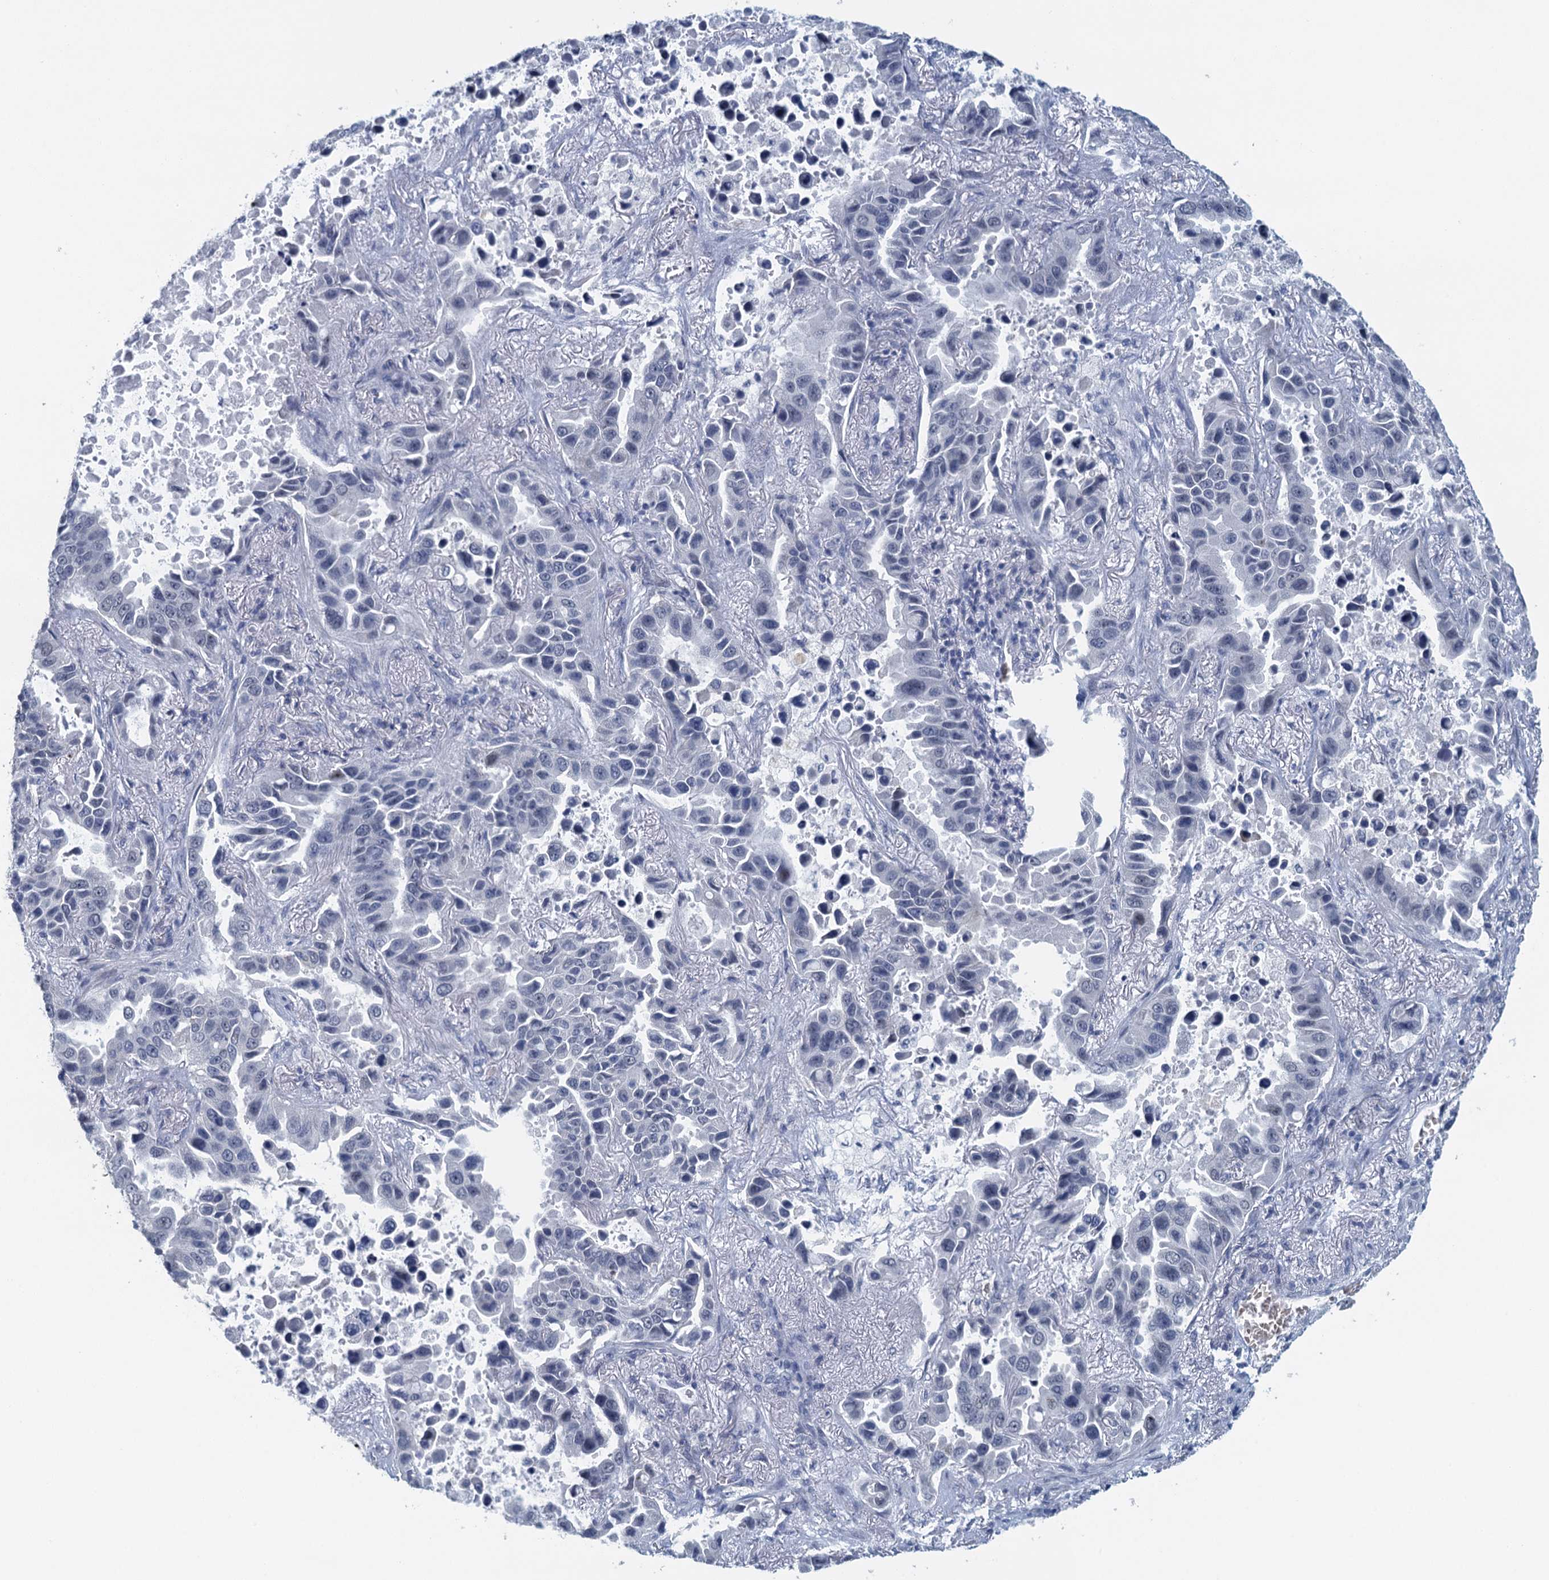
{"staining": {"intensity": "negative", "quantity": "none", "location": "none"}, "tissue": "lung cancer", "cell_type": "Tumor cells", "image_type": "cancer", "snomed": [{"axis": "morphology", "description": "Adenocarcinoma, NOS"}, {"axis": "topography", "description": "Lung"}], "caption": "IHC histopathology image of lung adenocarcinoma stained for a protein (brown), which displays no positivity in tumor cells.", "gene": "TTLL9", "patient": {"sex": "male", "age": 64}}